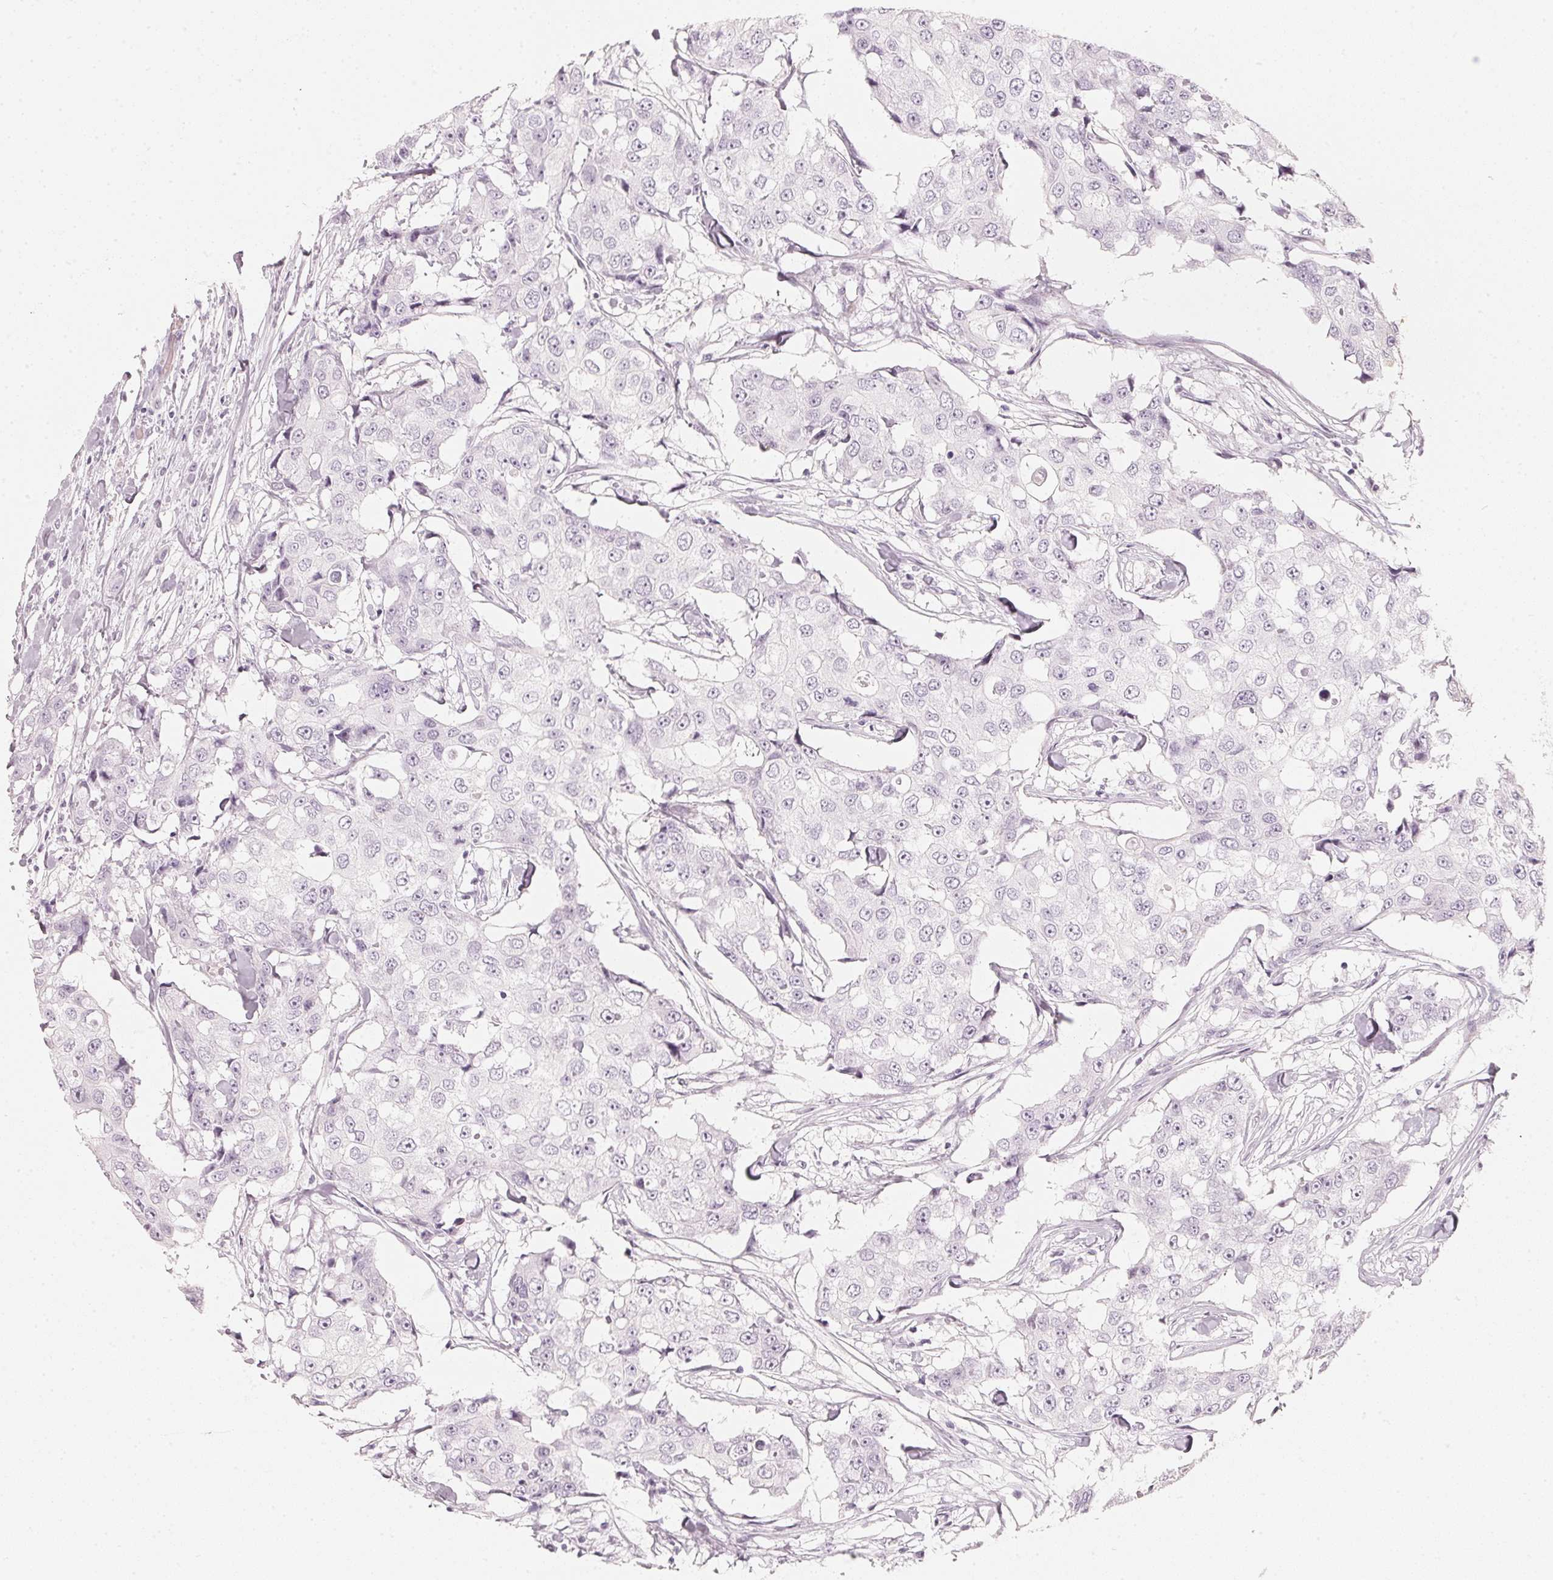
{"staining": {"intensity": "negative", "quantity": "none", "location": "none"}, "tissue": "breast cancer", "cell_type": "Tumor cells", "image_type": "cancer", "snomed": [{"axis": "morphology", "description": "Duct carcinoma"}, {"axis": "topography", "description": "Breast"}], "caption": "Immunohistochemistry (IHC) of infiltrating ductal carcinoma (breast) shows no expression in tumor cells. (Immunohistochemistry, brightfield microscopy, high magnification).", "gene": "SLC22A8", "patient": {"sex": "female", "age": 27}}